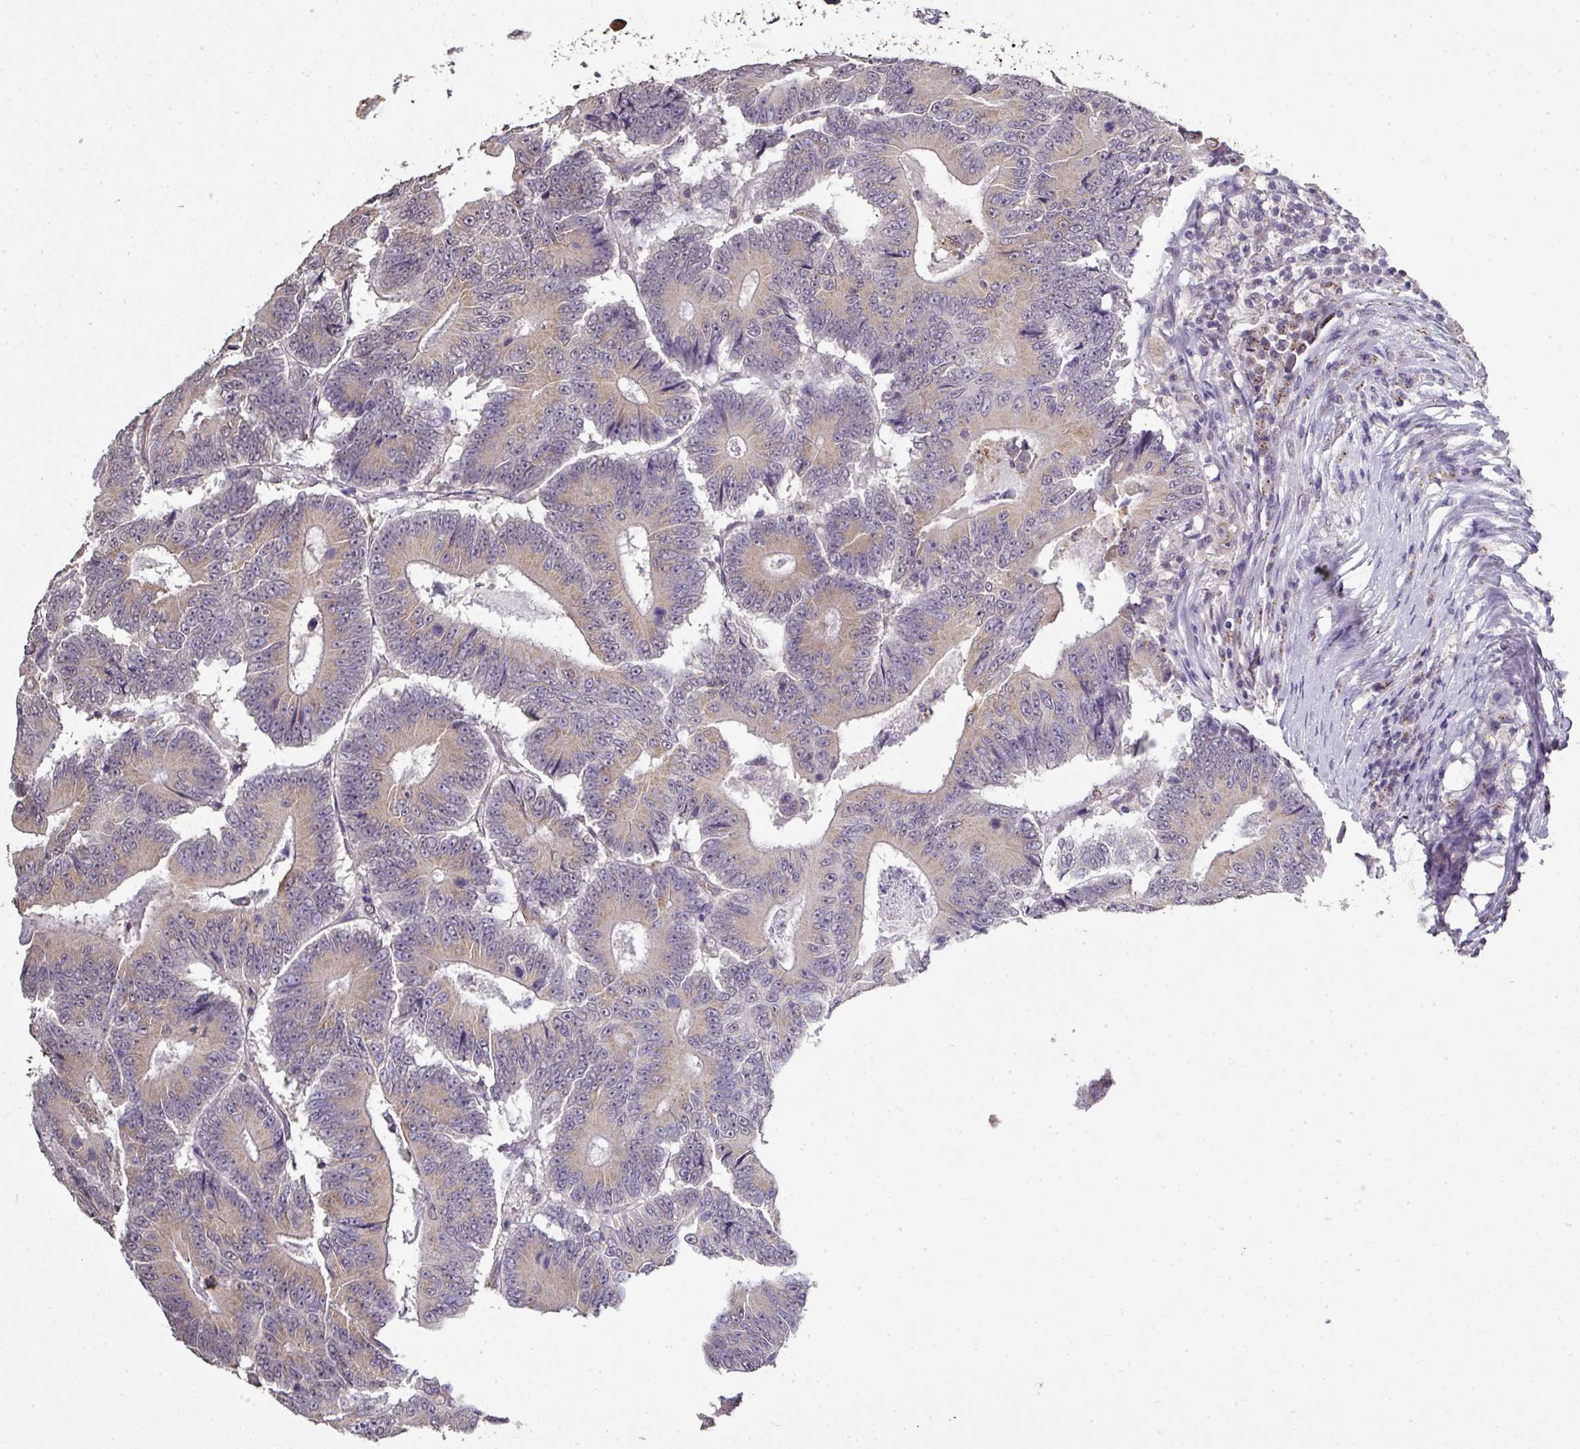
{"staining": {"intensity": "weak", "quantity": "<25%", "location": "cytoplasmic/membranous"}, "tissue": "colorectal cancer", "cell_type": "Tumor cells", "image_type": "cancer", "snomed": [{"axis": "morphology", "description": "Adenocarcinoma, NOS"}, {"axis": "topography", "description": "Colon"}], "caption": "Tumor cells are negative for brown protein staining in colorectal cancer (adenocarcinoma).", "gene": "JPH2", "patient": {"sex": "male", "age": 83}}